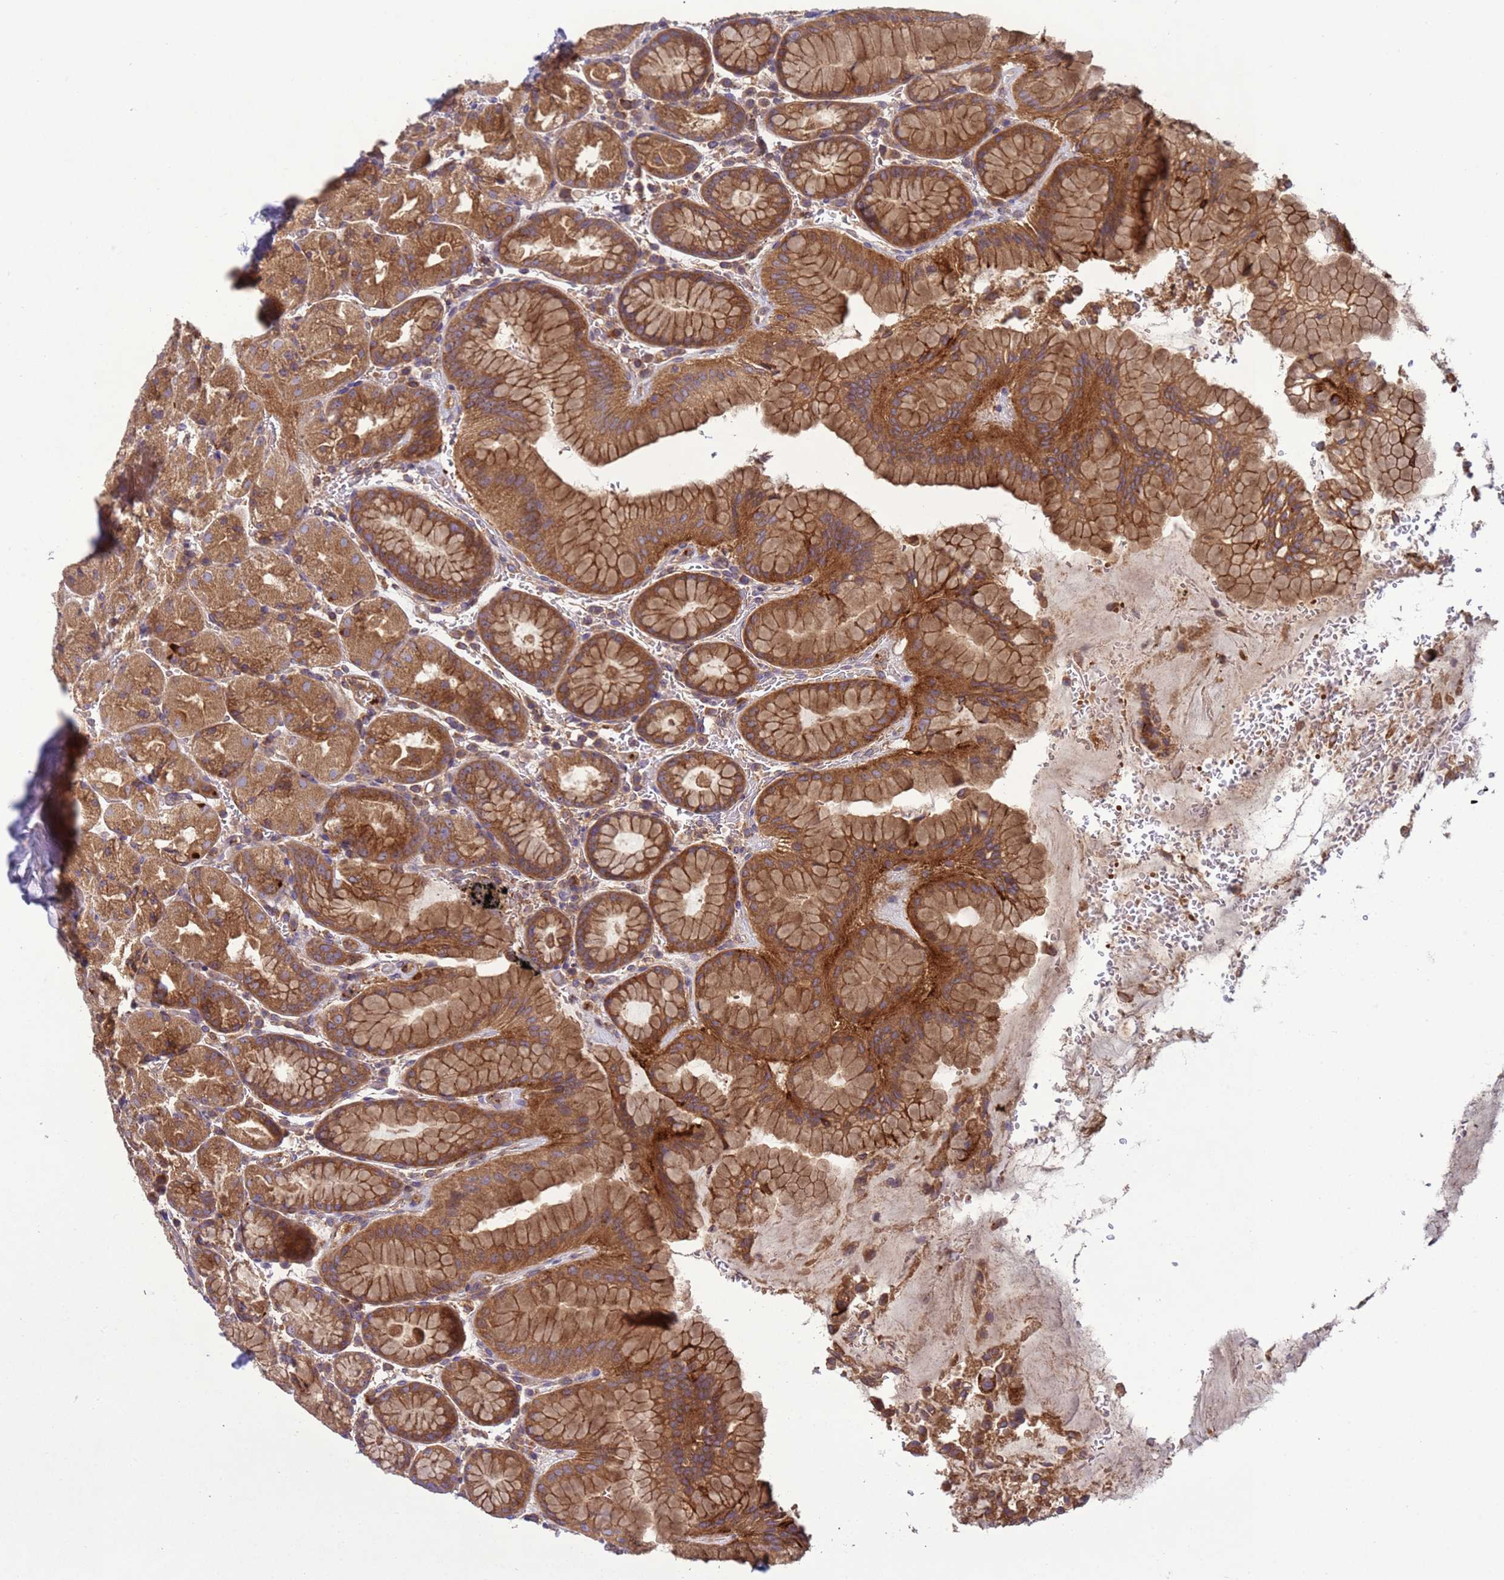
{"staining": {"intensity": "moderate", "quantity": ">75%", "location": "cytoplasmic/membranous"}, "tissue": "stomach", "cell_type": "Glandular cells", "image_type": "normal", "snomed": [{"axis": "morphology", "description": "Normal tissue, NOS"}, {"axis": "topography", "description": "Stomach, upper"}, {"axis": "topography", "description": "Stomach, lower"}], "caption": "DAB immunohistochemical staining of benign stomach displays moderate cytoplasmic/membranous protein positivity in approximately >75% of glandular cells. The staining was performed using DAB (3,3'-diaminobenzidine) to visualize the protein expression in brown, while the nuclei were stained in blue with hematoxylin (Magnification: 20x).", "gene": "RAB10", "patient": {"sex": "male", "age": 67}}